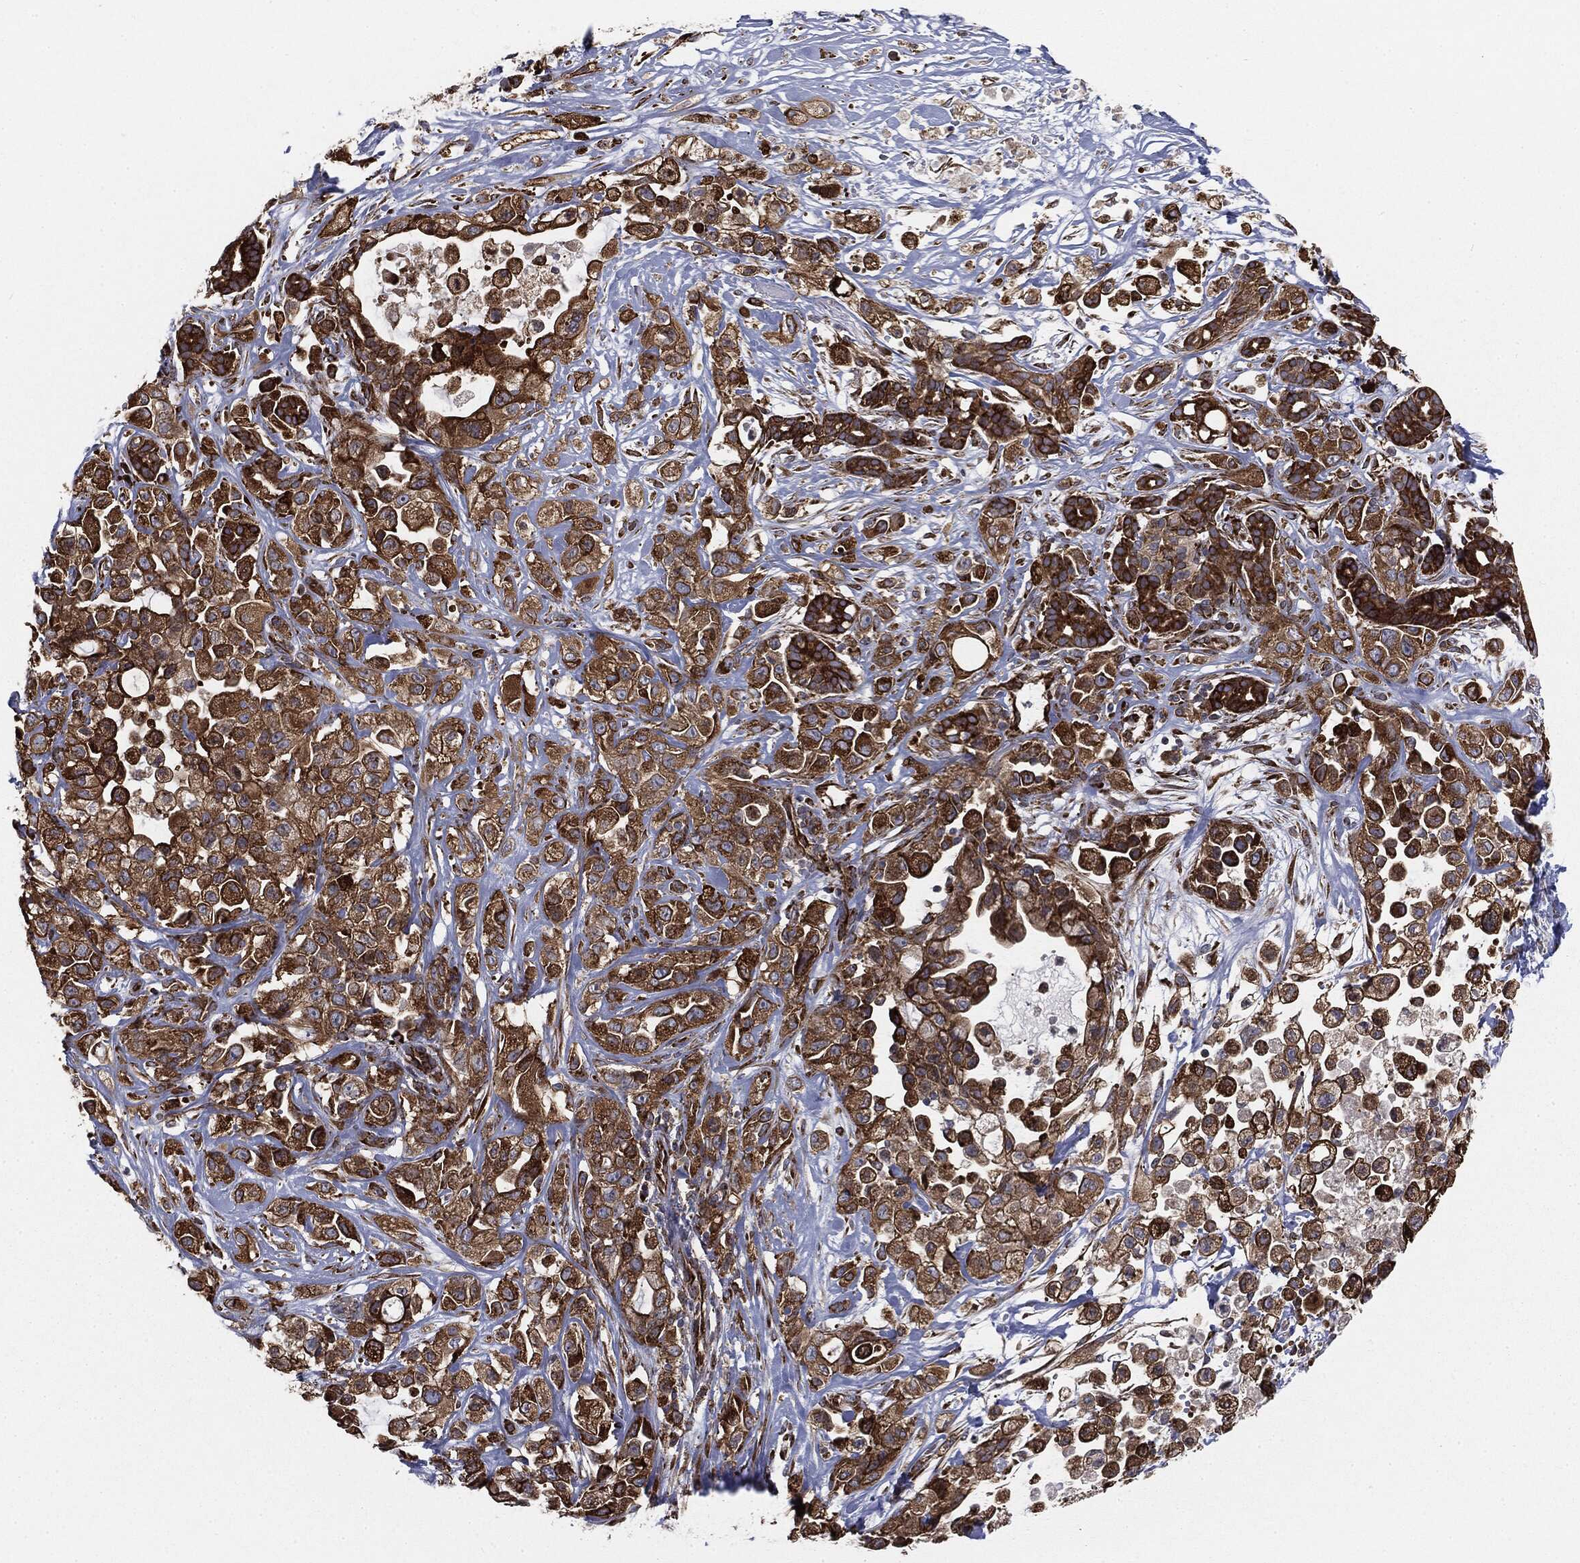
{"staining": {"intensity": "strong", "quantity": ">75%", "location": "cytoplasmic/membranous"}, "tissue": "pancreatic cancer", "cell_type": "Tumor cells", "image_type": "cancer", "snomed": [{"axis": "morphology", "description": "Adenocarcinoma, NOS"}, {"axis": "topography", "description": "Pancreas"}], "caption": "Tumor cells exhibit high levels of strong cytoplasmic/membranous positivity in about >75% of cells in pancreatic cancer (adenocarcinoma).", "gene": "CYLD", "patient": {"sex": "male", "age": 44}}